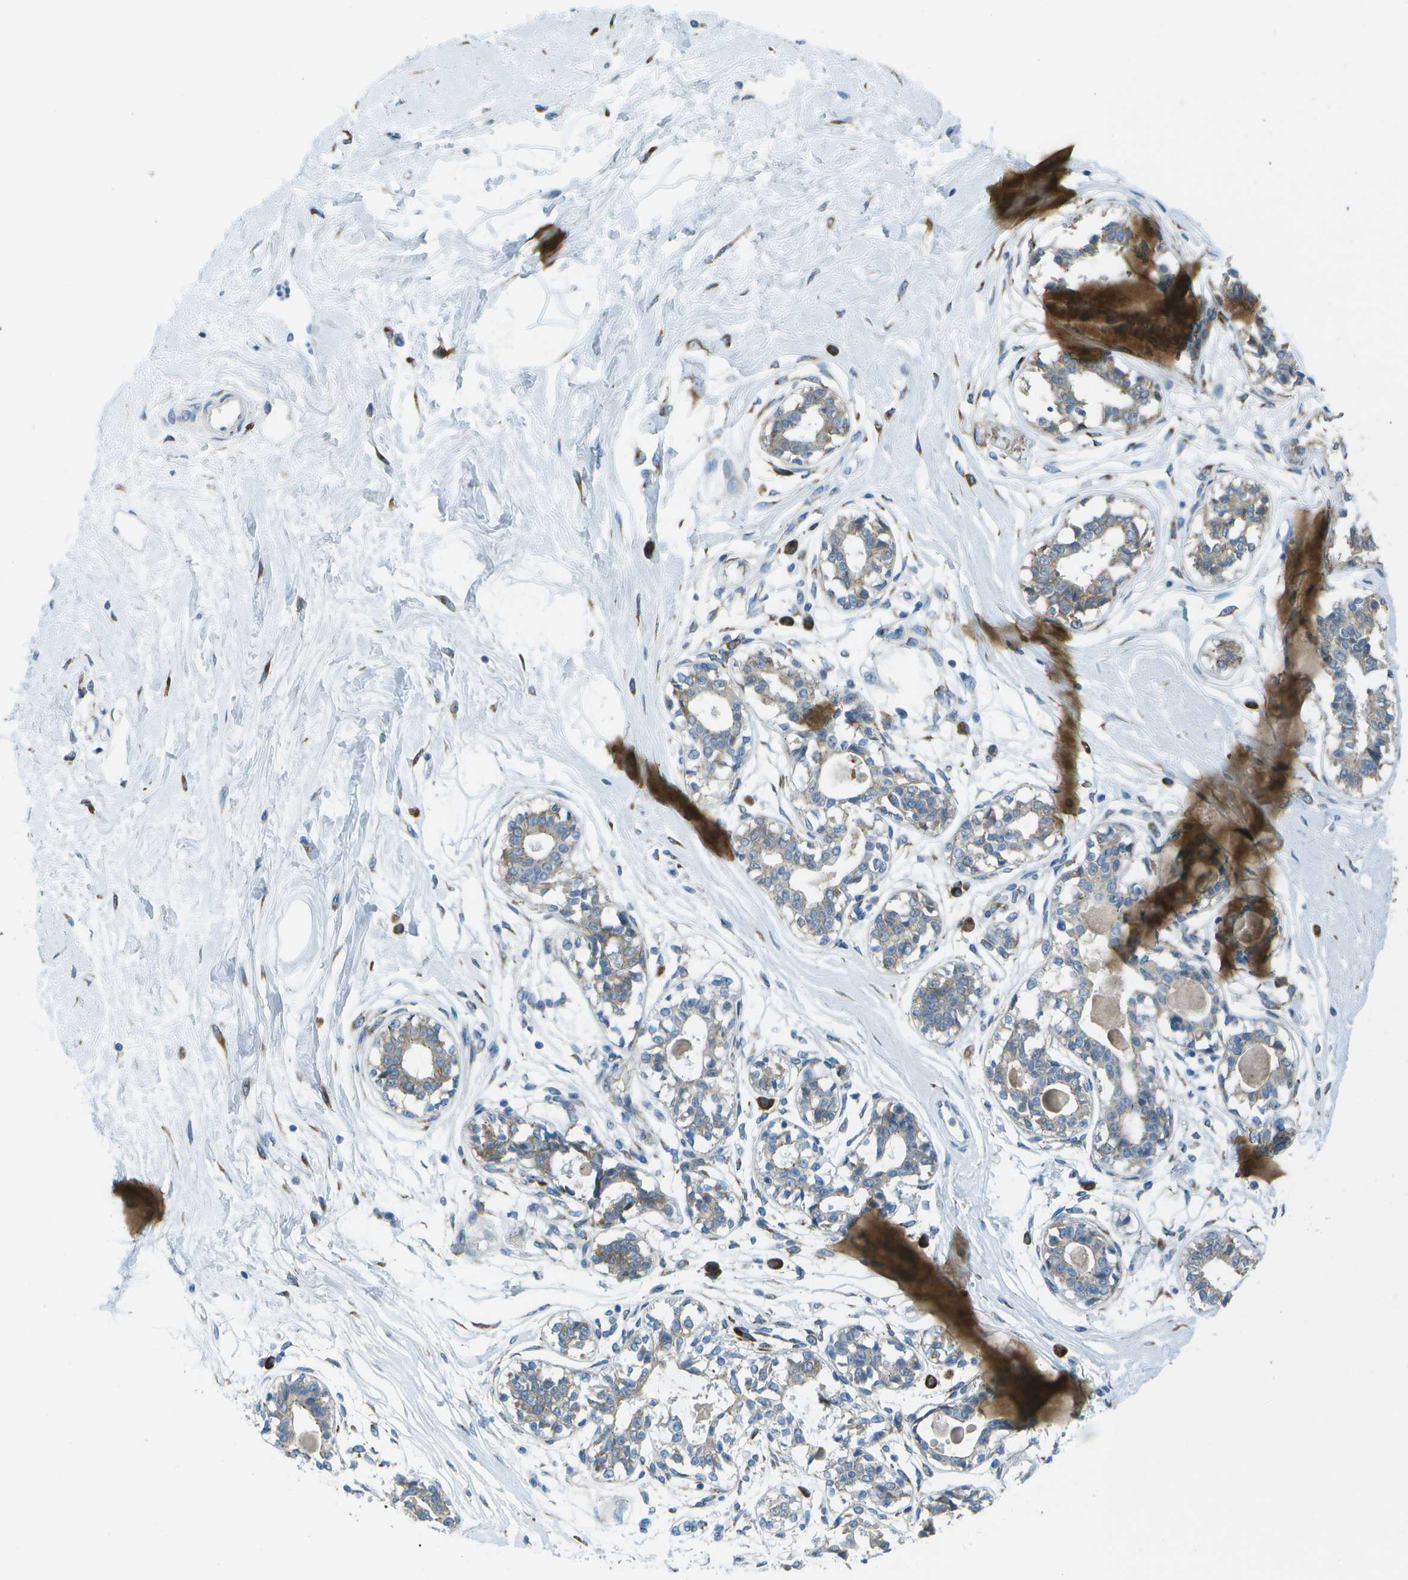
{"staining": {"intensity": "negative", "quantity": "none", "location": "none"}, "tissue": "breast", "cell_type": "Adipocytes", "image_type": "normal", "snomed": [{"axis": "morphology", "description": "Normal tissue, NOS"}, {"axis": "topography", "description": "Breast"}], "caption": "This is an IHC micrograph of benign breast. There is no expression in adipocytes.", "gene": "KCTD3", "patient": {"sex": "female", "age": 45}}